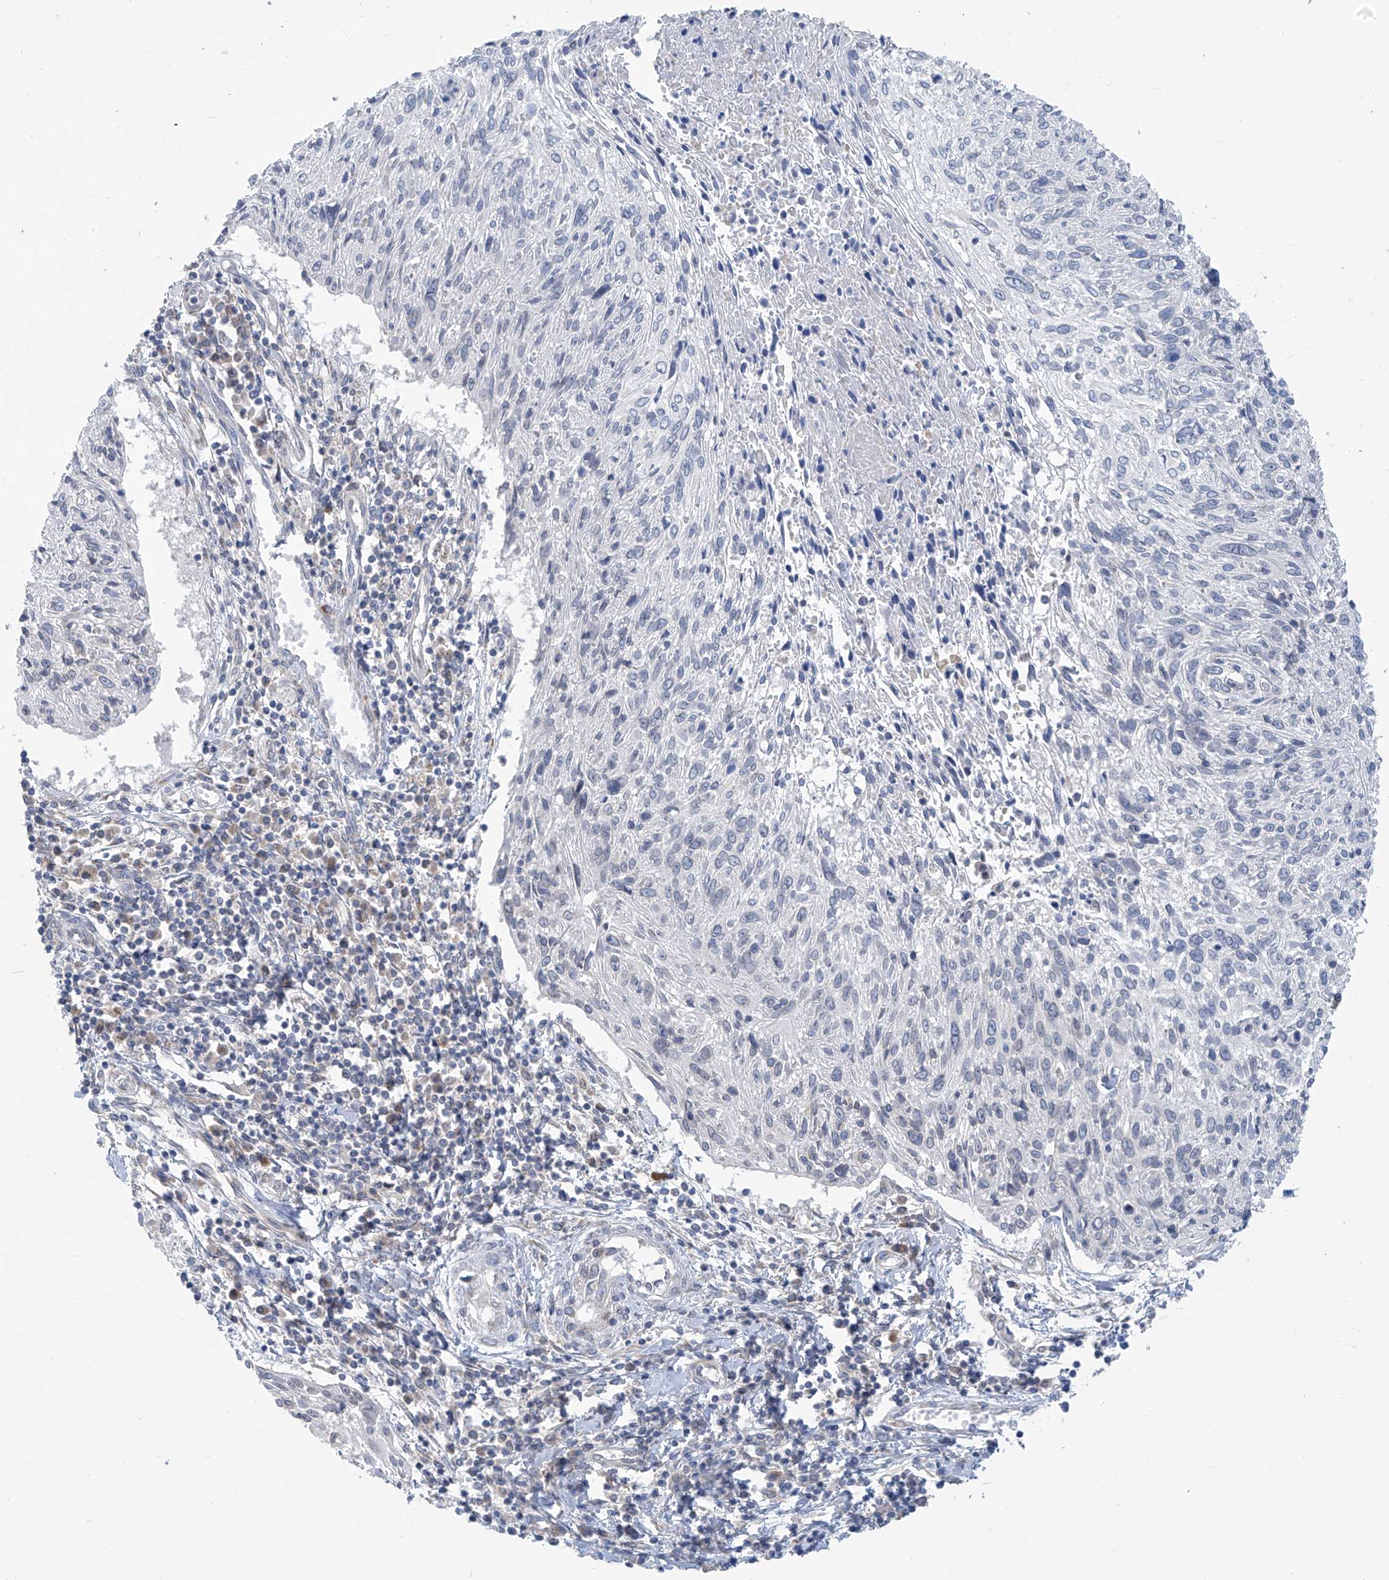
{"staining": {"intensity": "negative", "quantity": "none", "location": "none"}, "tissue": "cervical cancer", "cell_type": "Tumor cells", "image_type": "cancer", "snomed": [{"axis": "morphology", "description": "Squamous cell carcinoma, NOS"}, {"axis": "topography", "description": "Cervix"}], "caption": "A micrograph of cervical cancer (squamous cell carcinoma) stained for a protein displays no brown staining in tumor cells.", "gene": "KRTAP25-1", "patient": {"sex": "female", "age": 51}}